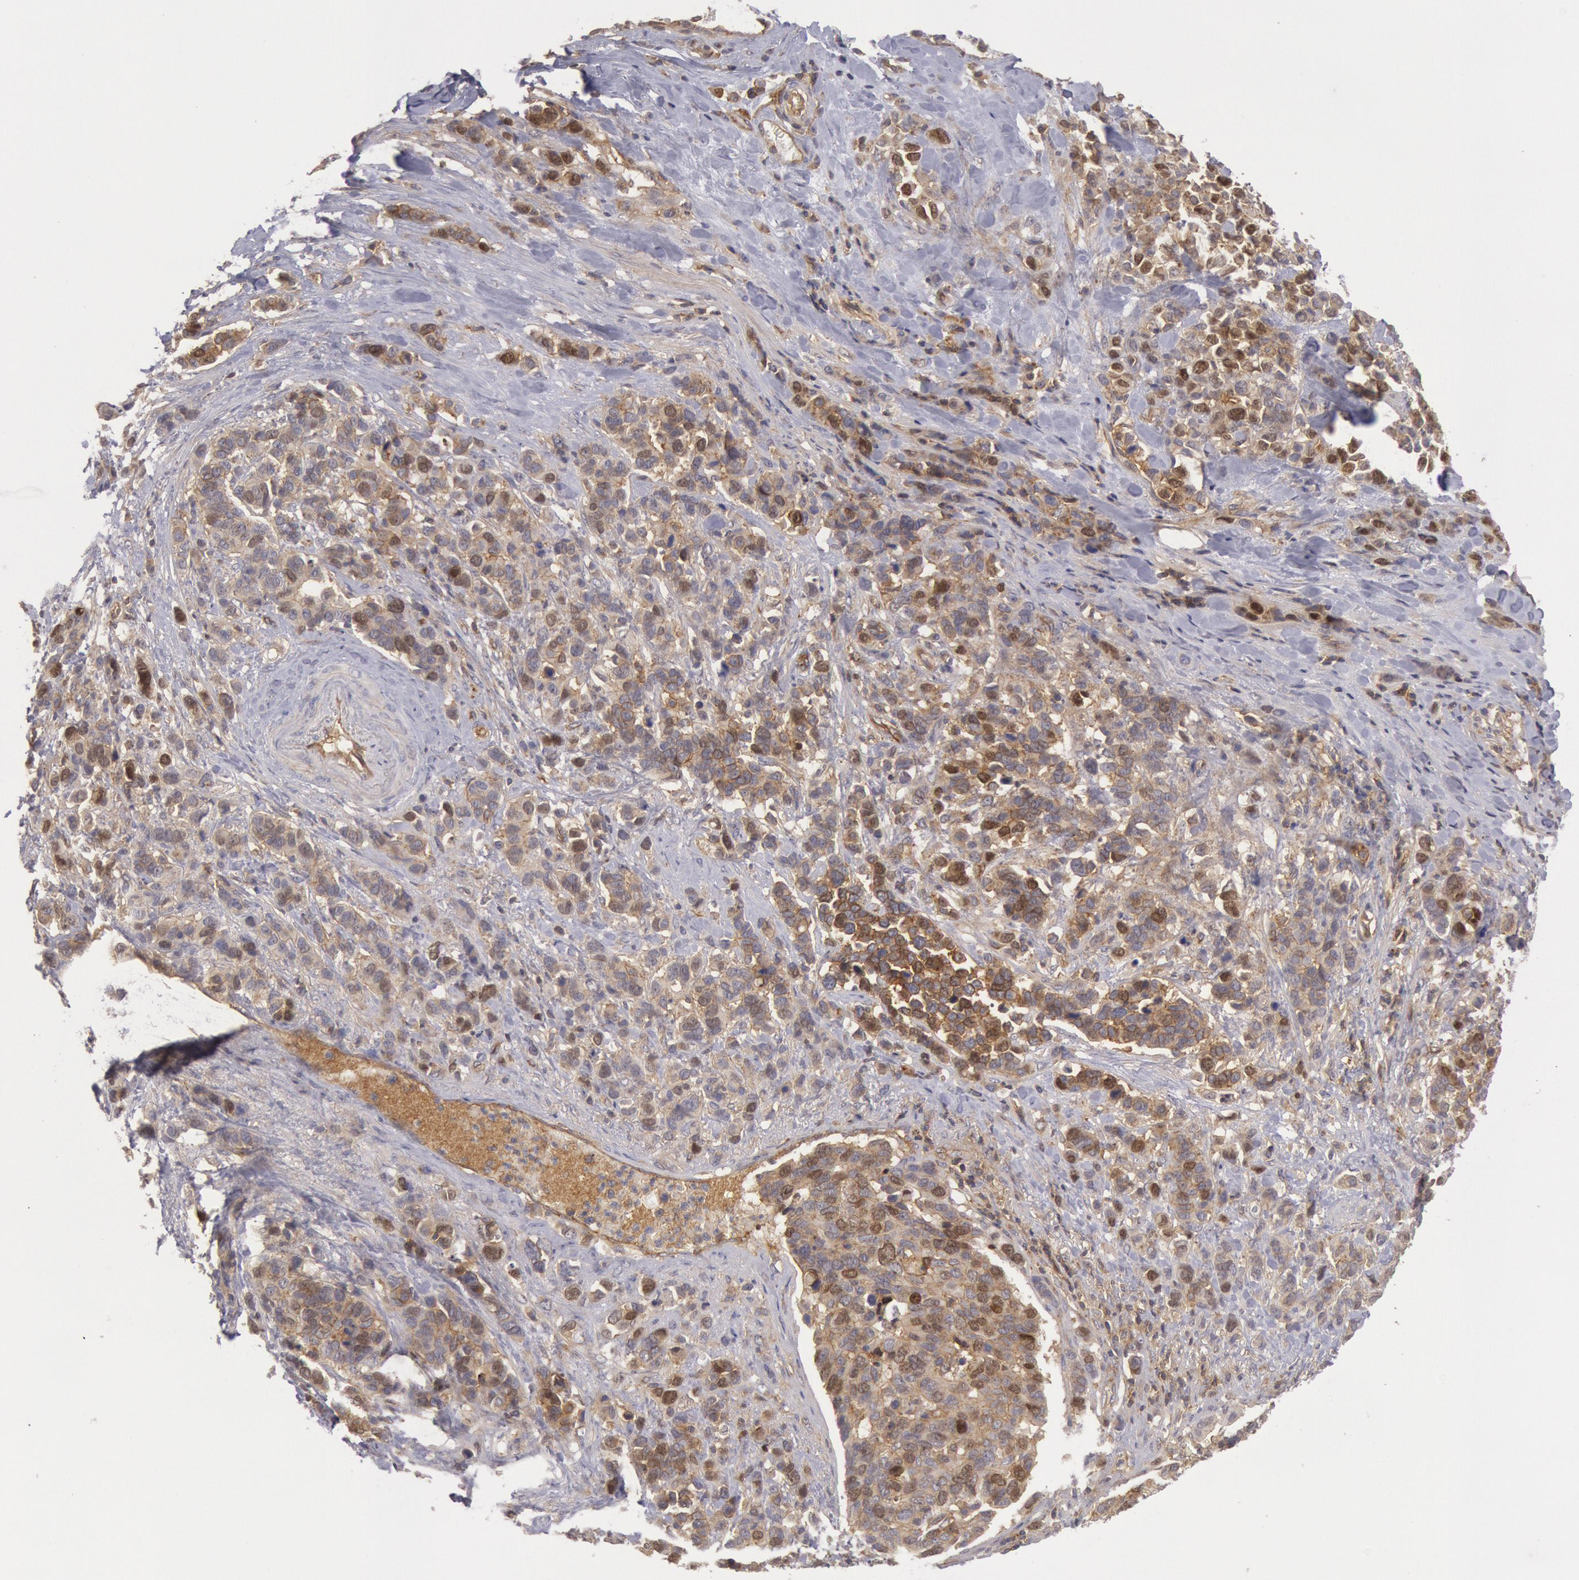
{"staining": {"intensity": "moderate", "quantity": "25%-75%", "location": "cytoplasmic/membranous"}, "tissue": "stomach cancer", "cell_type": "Tumor cells", "image_type": "cancer", "snomed": [{"axis": "morphology", "description": "Adenocarcinoma, NOS"}, {"axis": "topography", "description": "Stomach, upper"}], "caption": "Immunohistochemistry photomicrograph of neoplastic tissue: adenocarcinoma (stomach) stained using IHC displays medium levels of moderate protein expression localized specifically in the cytoplasmic/membranous of tumor cells, appearing as a cytoplasmic/membranous brown color.", "gene": "STX4", "patient": {"sex": "male", "age": 71}}